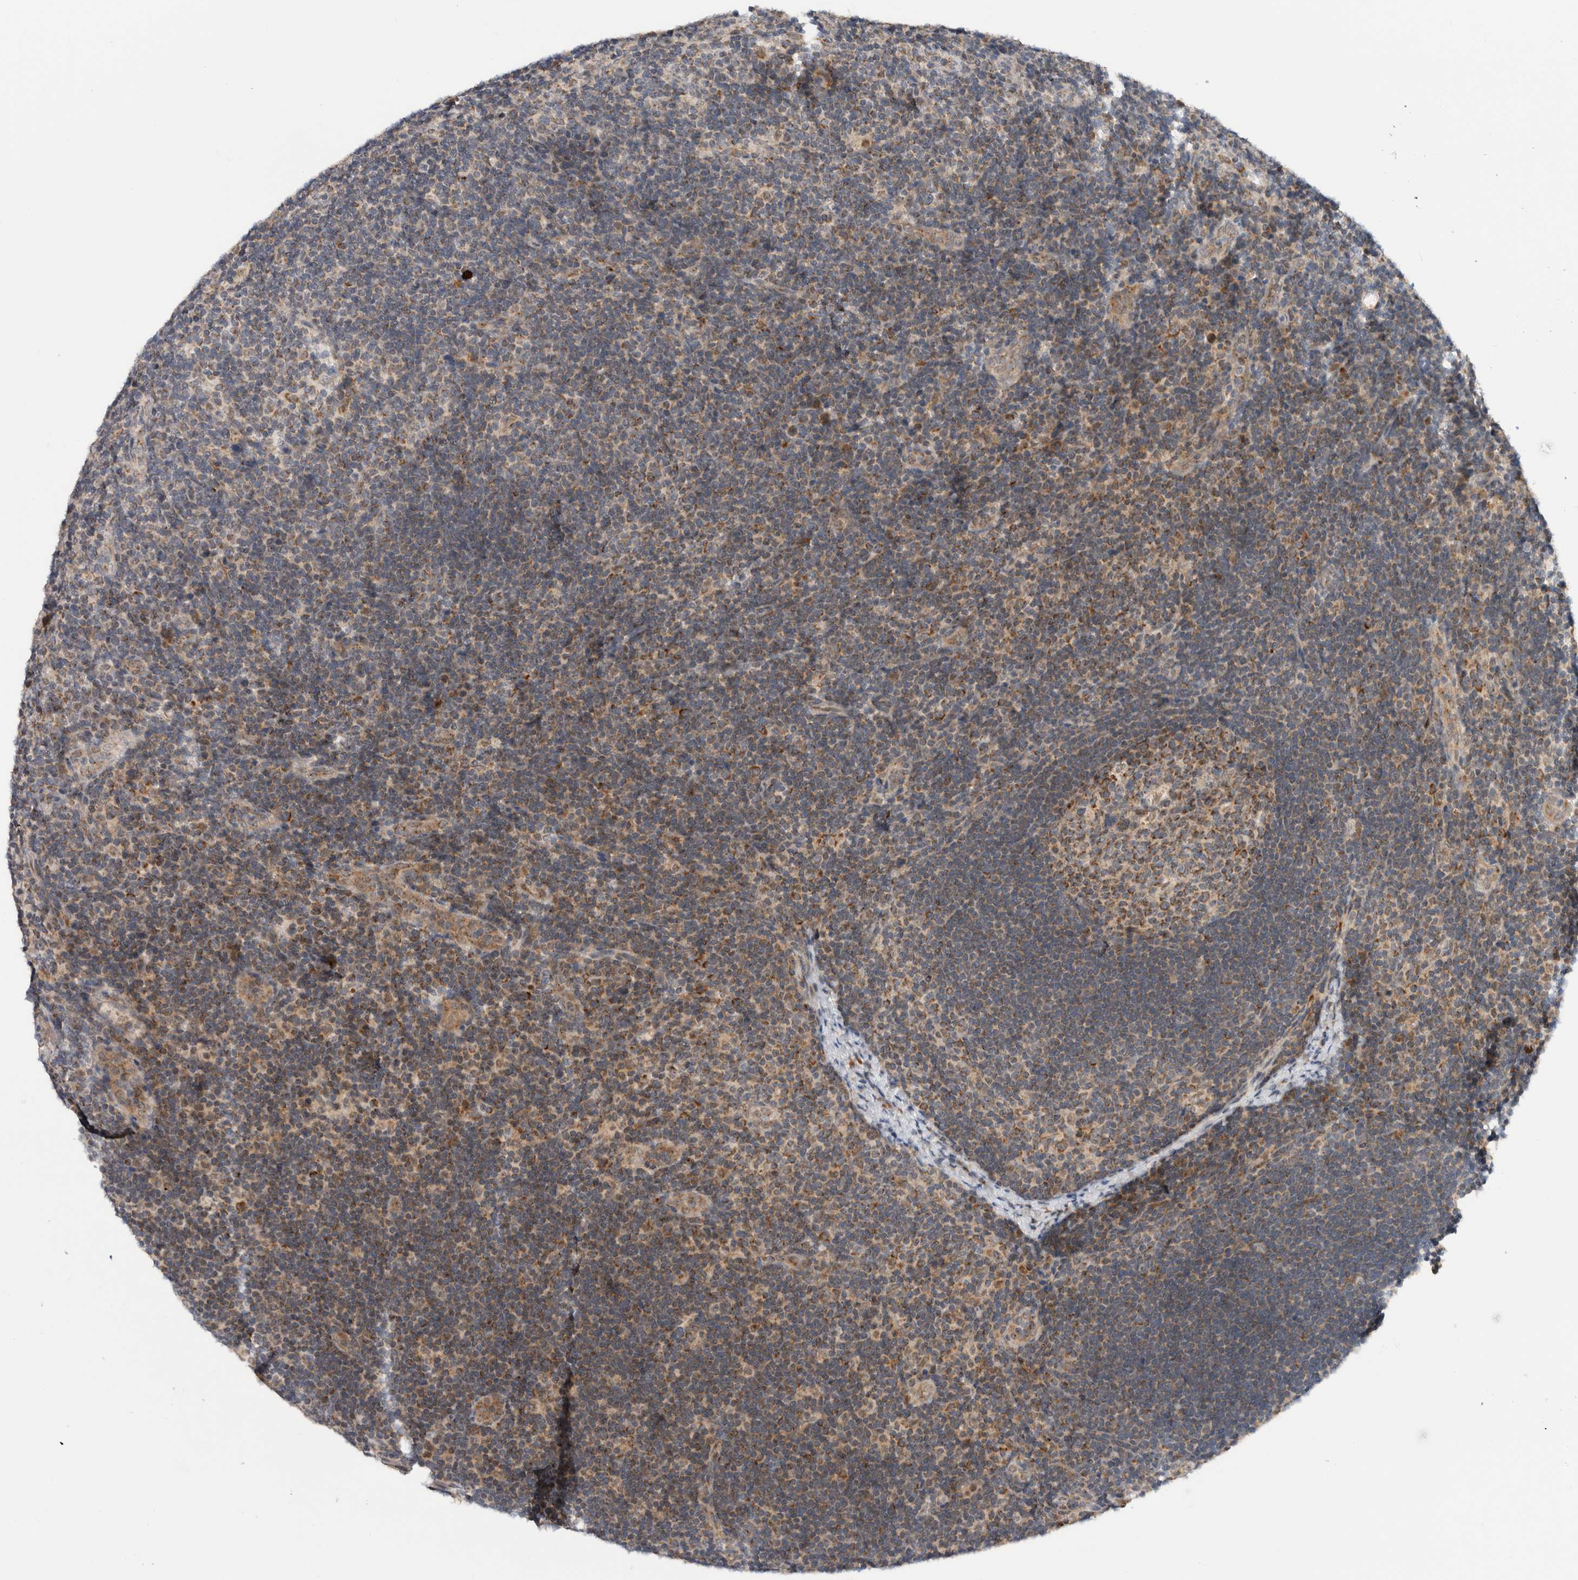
{"staining": {"intensity": "moderate", "quantity": ">75%", "location": "cytoplasmic/membranous"}, "tissue": "lymph node", "cell_type": "Germinal center cells", "image_type": "normal", "snomed": [{"axis": "morphology", "description": "Normal tissue, NOS"}, {"axis": "topography", "description": "Lymph node"}], "caption": "A micrograph of lymph node stained for a protein reveals moderate cytoplasmic/membranous brown staining in germinal center cells.", "gene": "CMC2", "patient": {"sex": "female", "age": 22}}